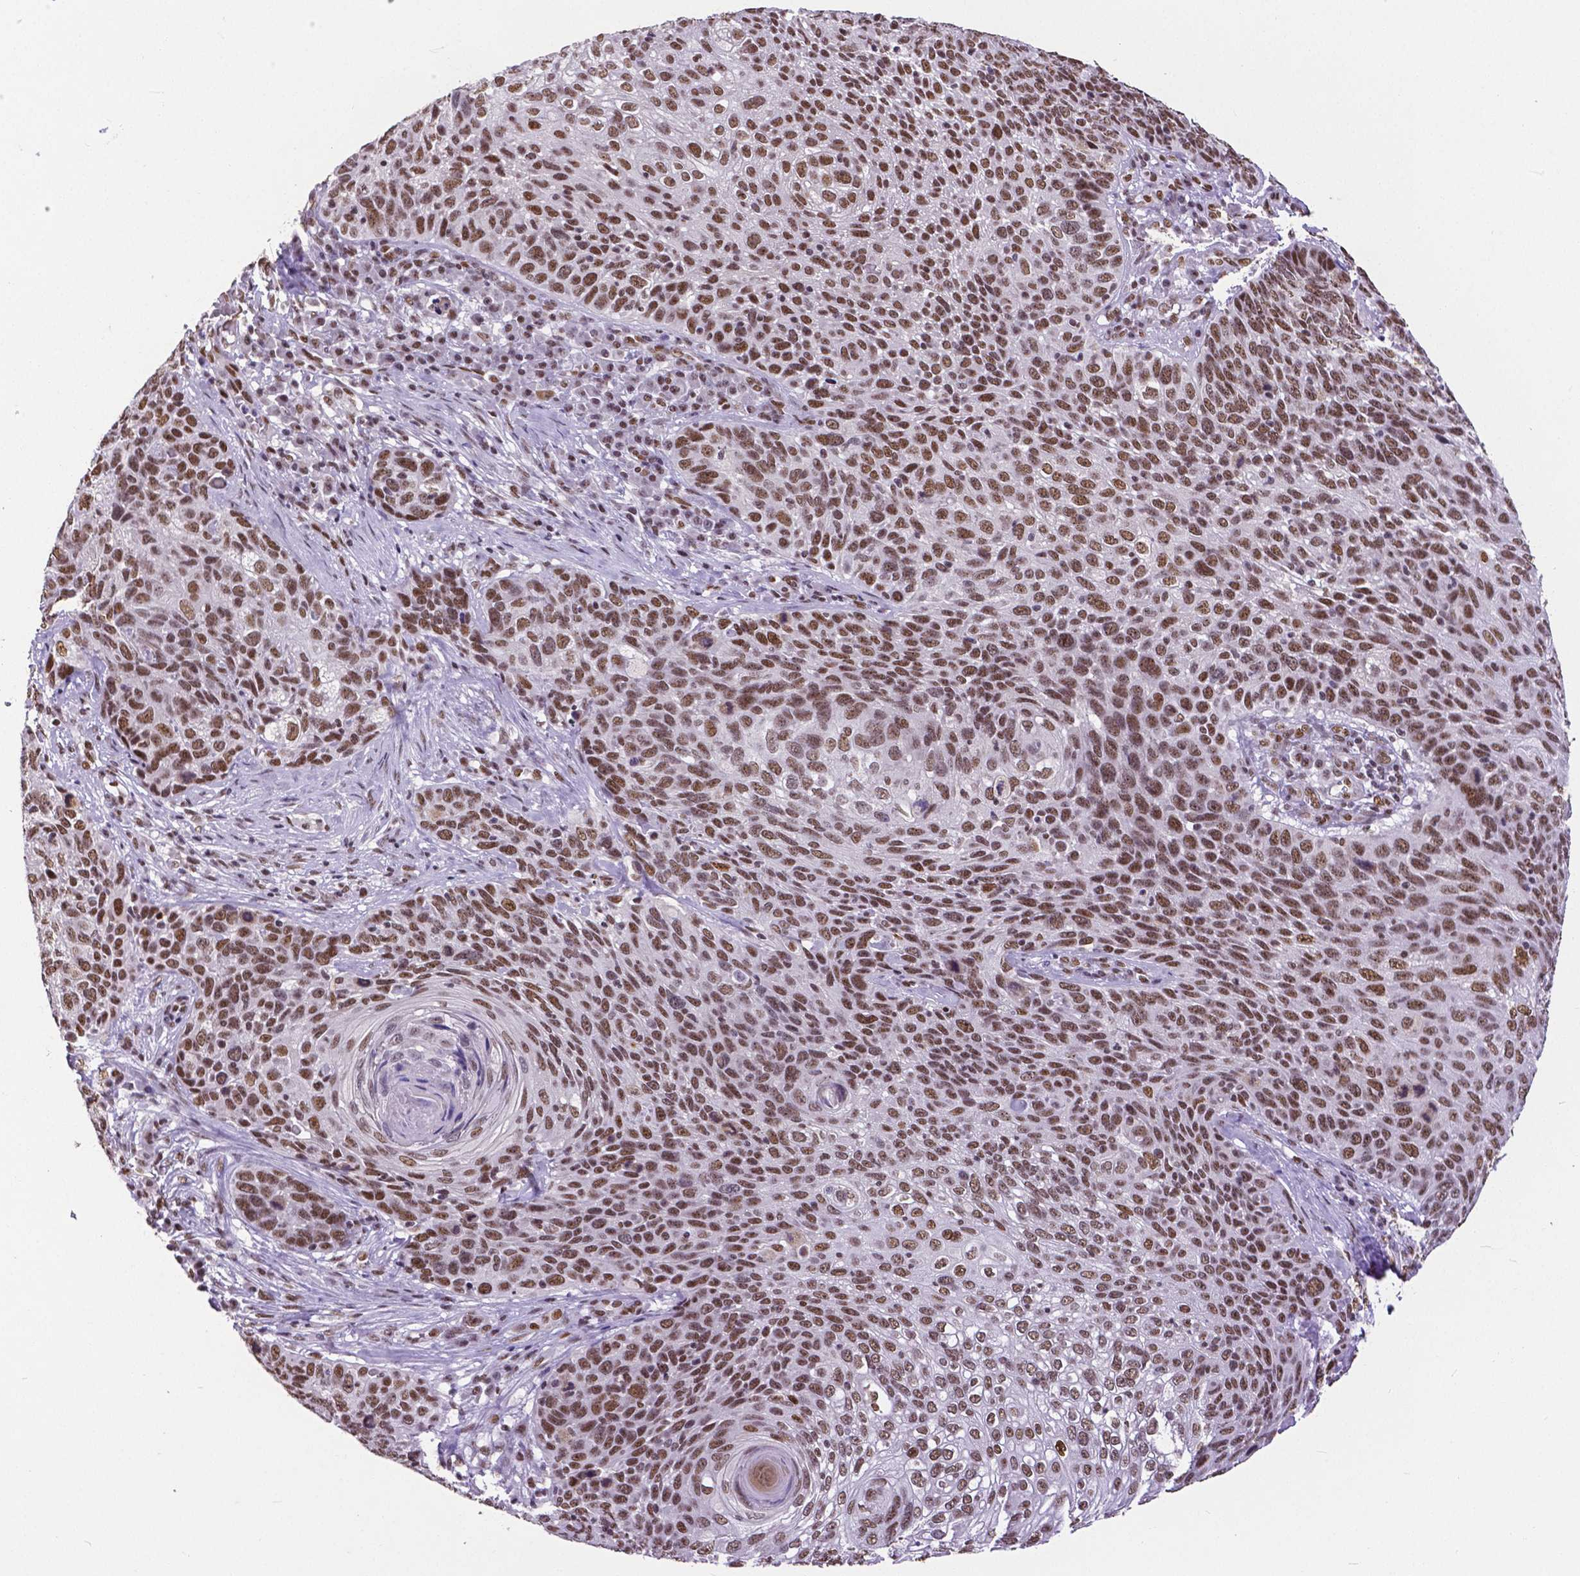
{"staining": {"intensity": "moderate", "quantity": ">75%", "location": "nuclear"}, "tissue": "skin cancer", "cell_type": "Tumor cells", "image_type": "cancer", "snomed": [{"axis": "morphology", "description": "Squamous cell carcinoma, NOS"}, {"axis": "topography", "description": "Skin"}], "caption": "Skin cancer (squamous cell carcinoma) stained for a protein demonstrates moderate nuclear positivity in tumor cells. (Brightfield microscopy of DAB IHC at high magnification).", "gene": "ATRX", "patient": {"sex": "male", "age": 92}}